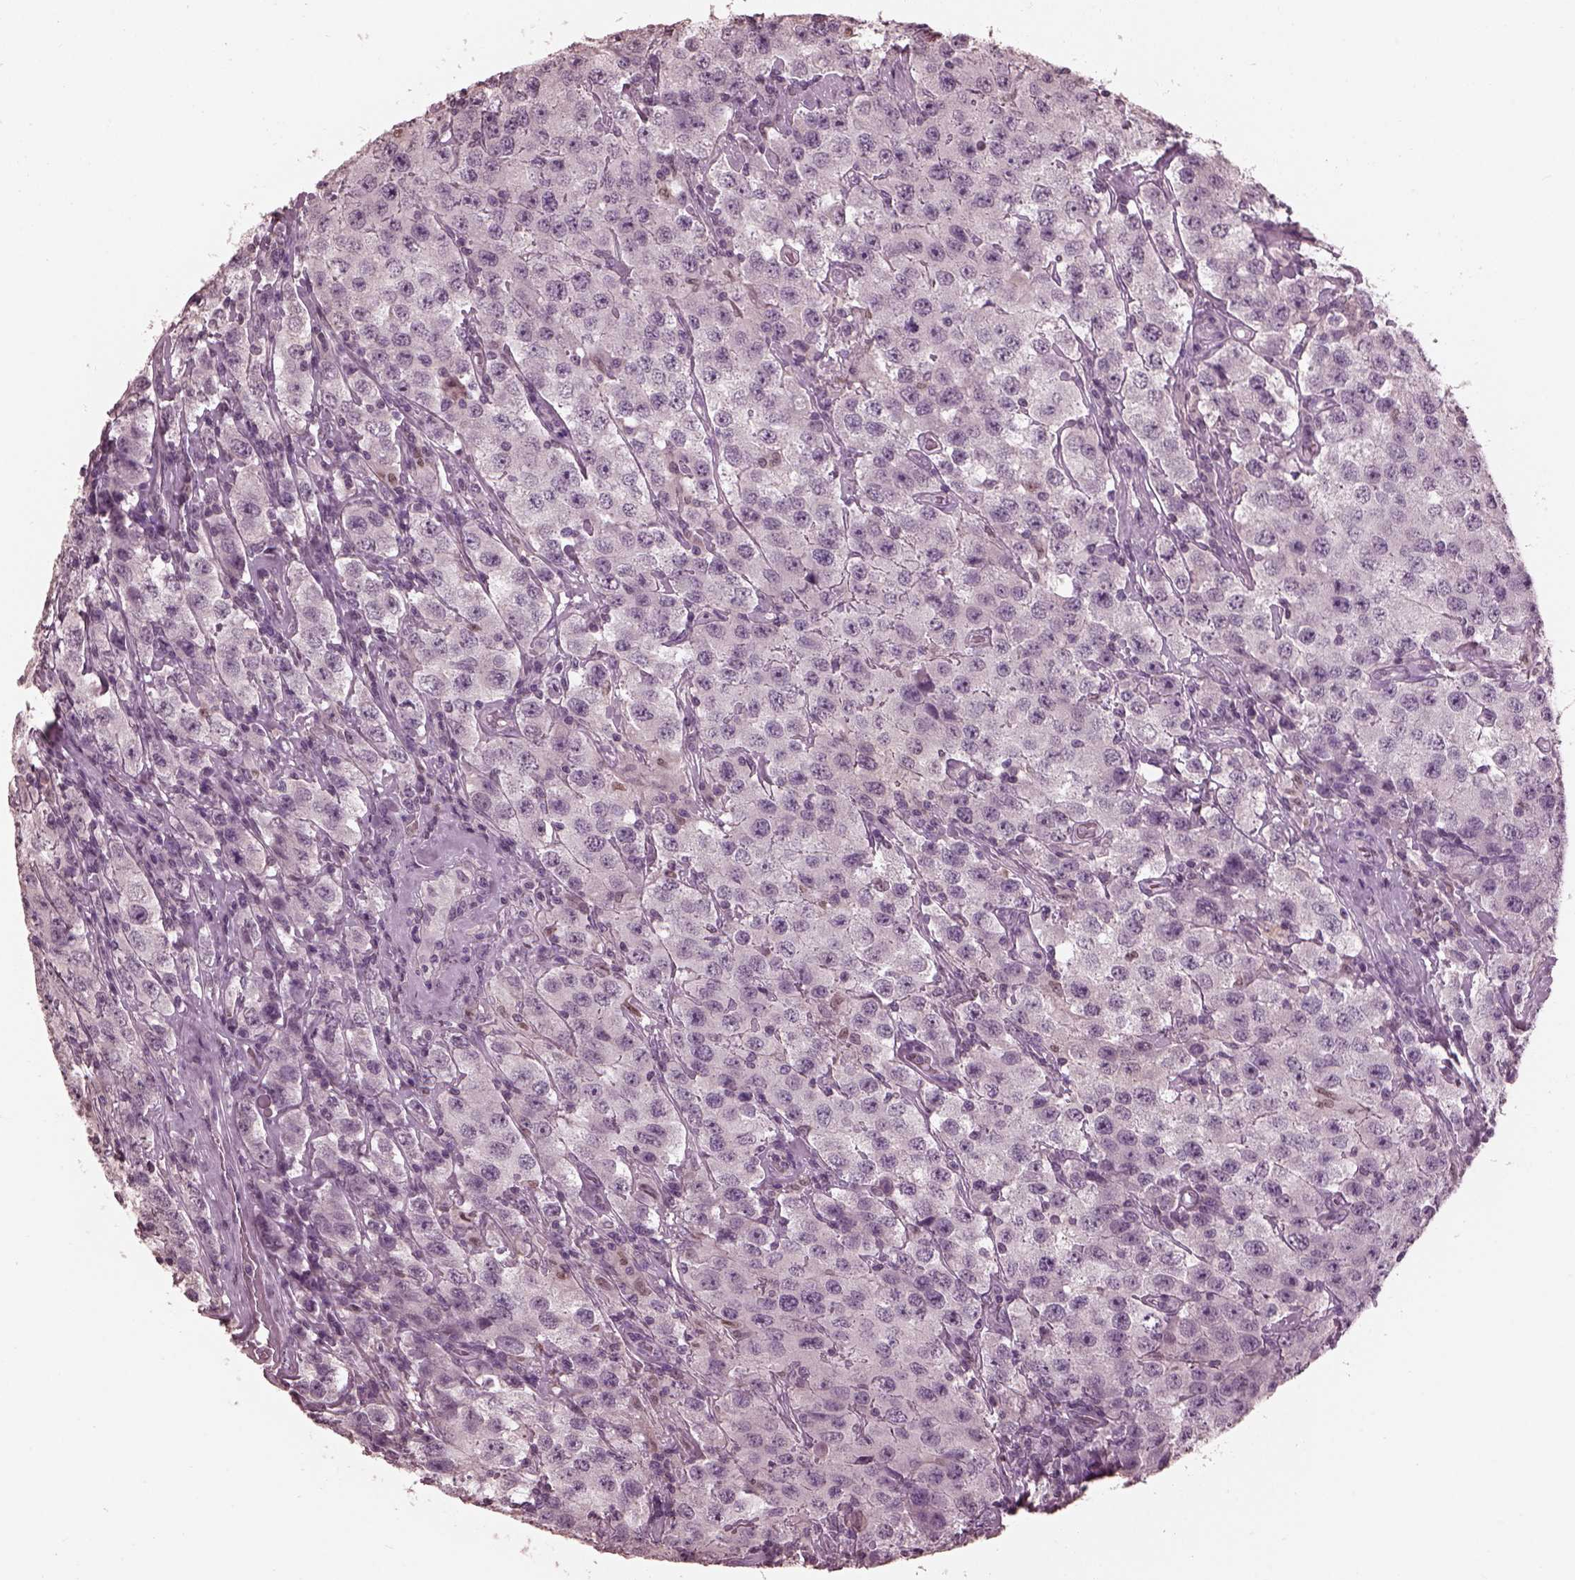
{"staining": {"intensity": "negative", "quantity": "none", "location": "none"}, "tissue": "testis cancer", "cell_type": "Tumor cells", "image_type": "cancer", "snomed": [{"axis": "morphology", "description": "Seminoma, NOS"}, {"axis": "topography", "description": "Testis"}], "caption": "DAB (3,3'-diaminobenzidine) immunohistochemical staining of human testis cancer (seminoma) exhibits no significant staining in tumor cells.", "gene": "TSKS", "patient": {"sex": "male", "age": 52}}